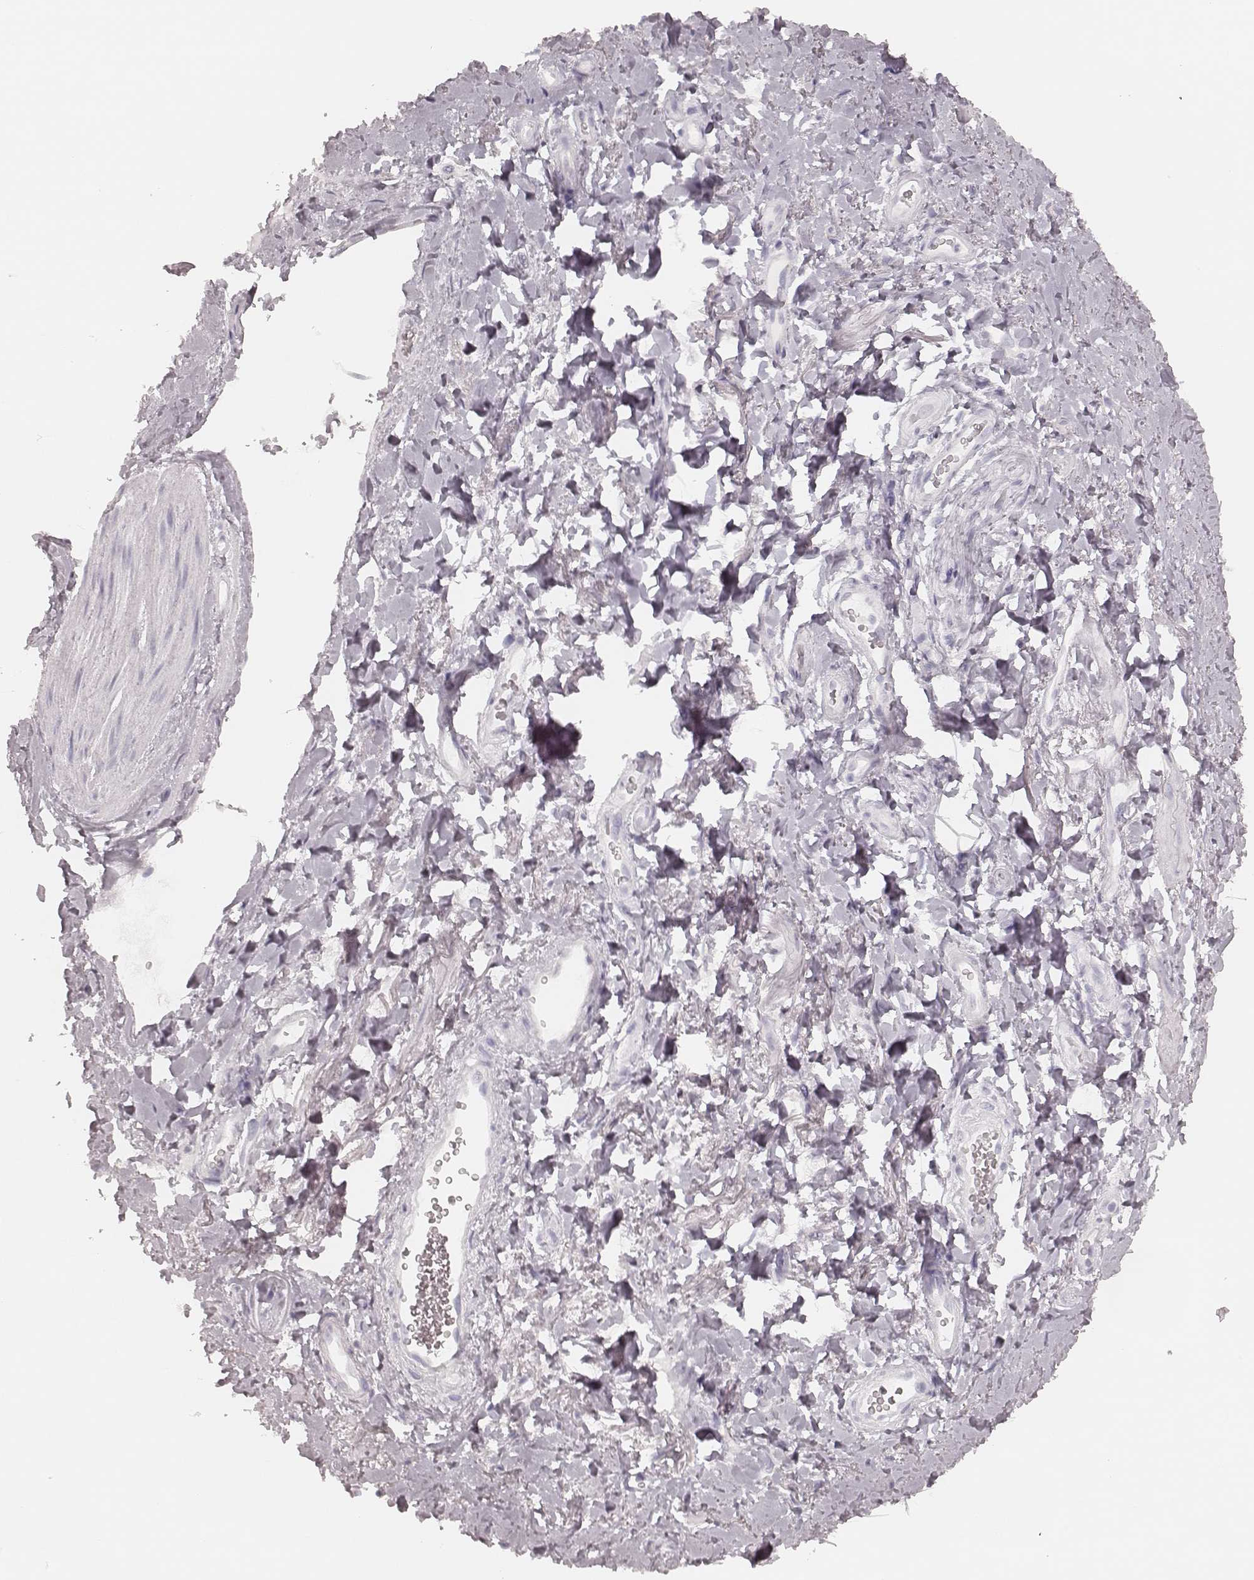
{"staining": {"intensity": "negative", "quantity": "none", "location": "none"}, "tissue": "adipose tissue", "cell_type": "Adipocytes", "image_type": "normal", "snomed": [{"axis": "morphology", "description": "Normal tissue, NOS"}, {"axis": "topography", "description": "Anal"}, {"axis": "topography", "description": "Peripheral nerve tissue"}], "caption": "Immunohistochemistry micrograph of benign human adipose tissue stained for a protein (brown), which reveals no positivity in adipocytes. (DAB immunohistochemistry (IHC) visualized using brightfield microscopy, high magnification).", "gene": "KRT72", "patient": {"sex": "male", "age": 53}}